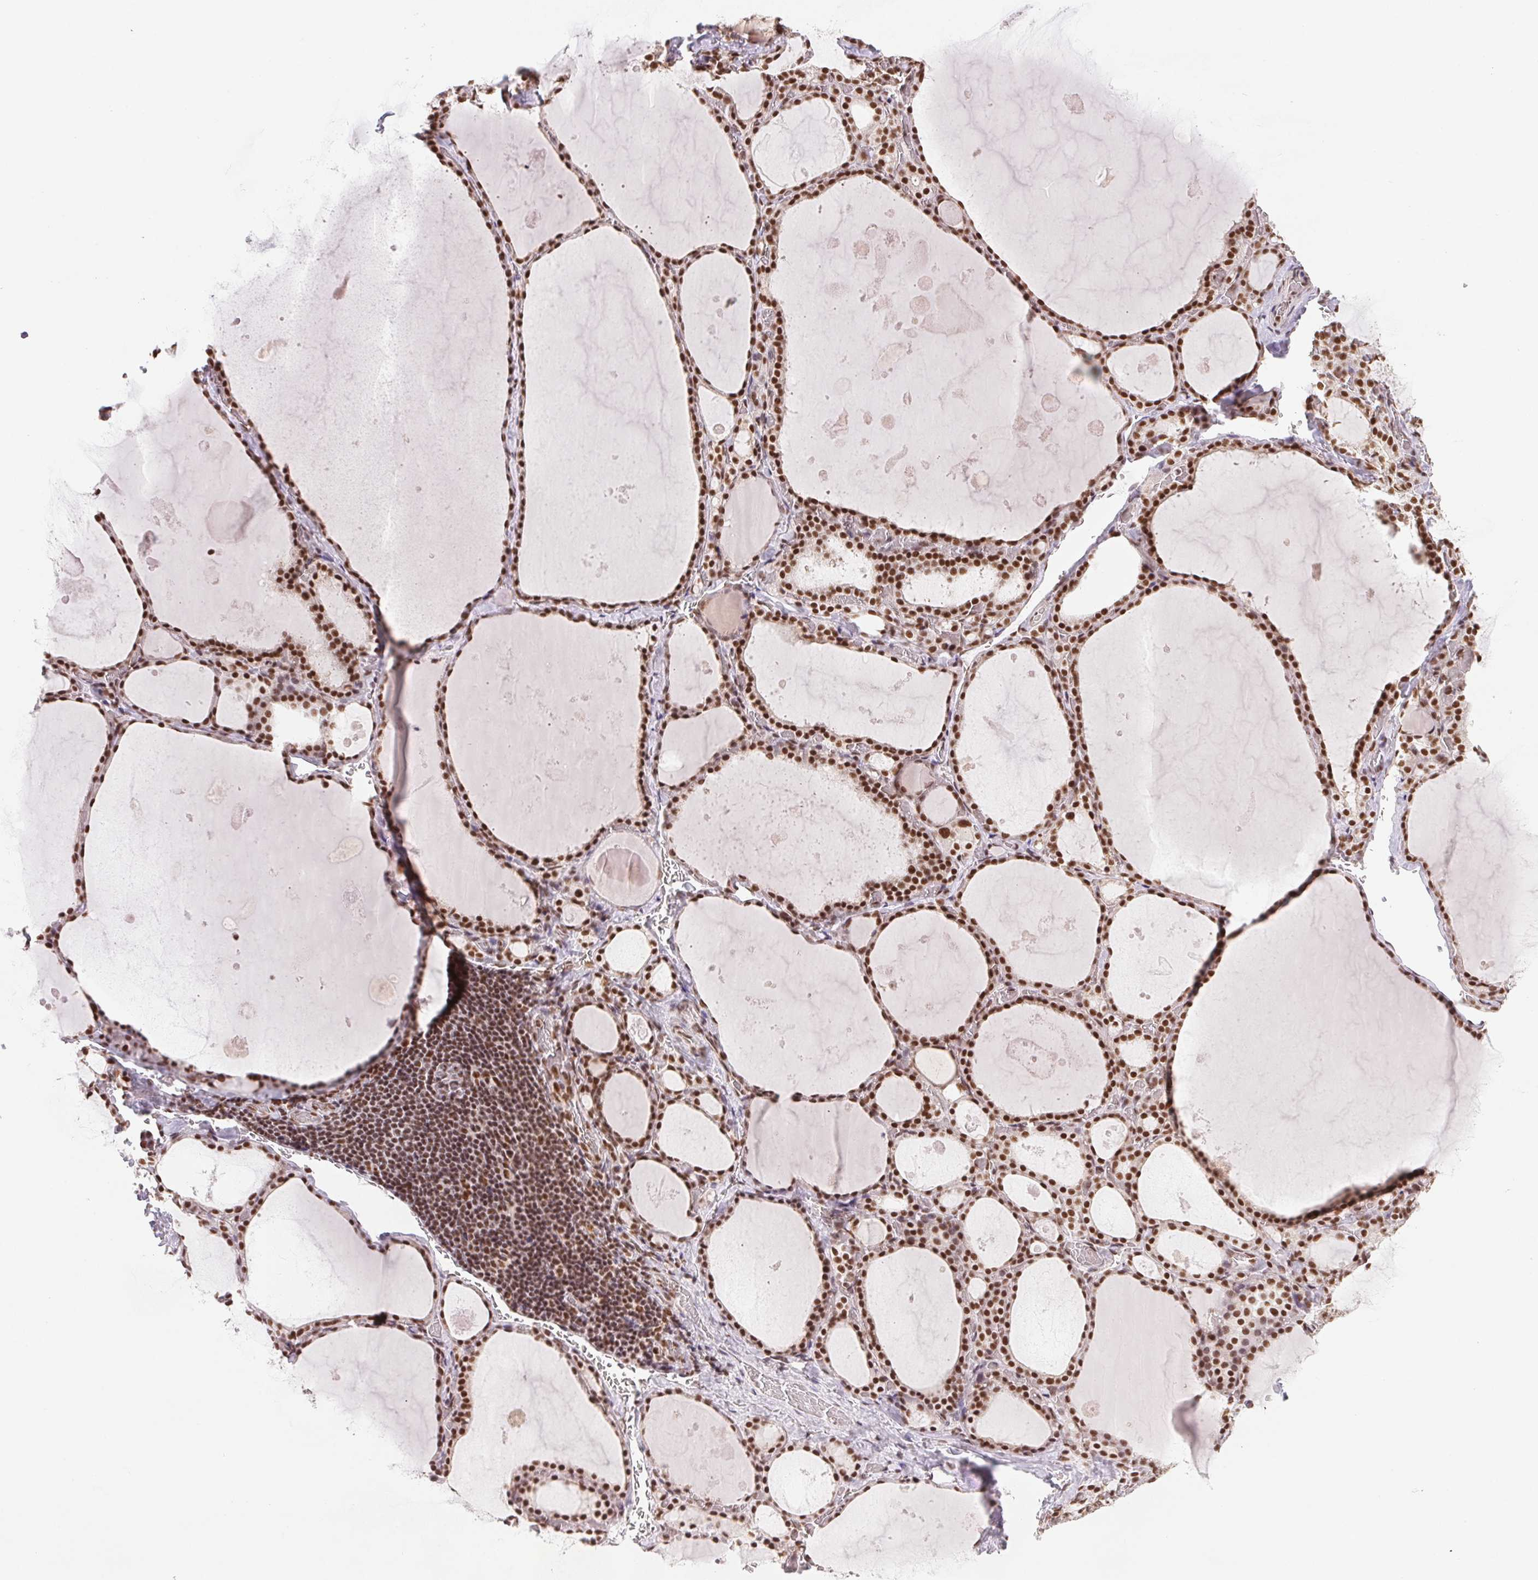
{"staining": {"intensity": "strong", "quantity": ">75%", "location": "nuclear"}, "tissue": "thyroid gland", "cell_type": "Glandular cells", "image_type": "normal", "snomed": [{"axis": "morphology", "description": "Normal tissue, NOS"}, {"axis": "topography", "description": "Thyroid gland"}], "caption": "Protein expression by immunohistochemistry displays strong nuclear expression in about >75% of glandular cells in normal thyroid gland.", "gene": "IK", "patient": {"sex": "male", "age": 56}}